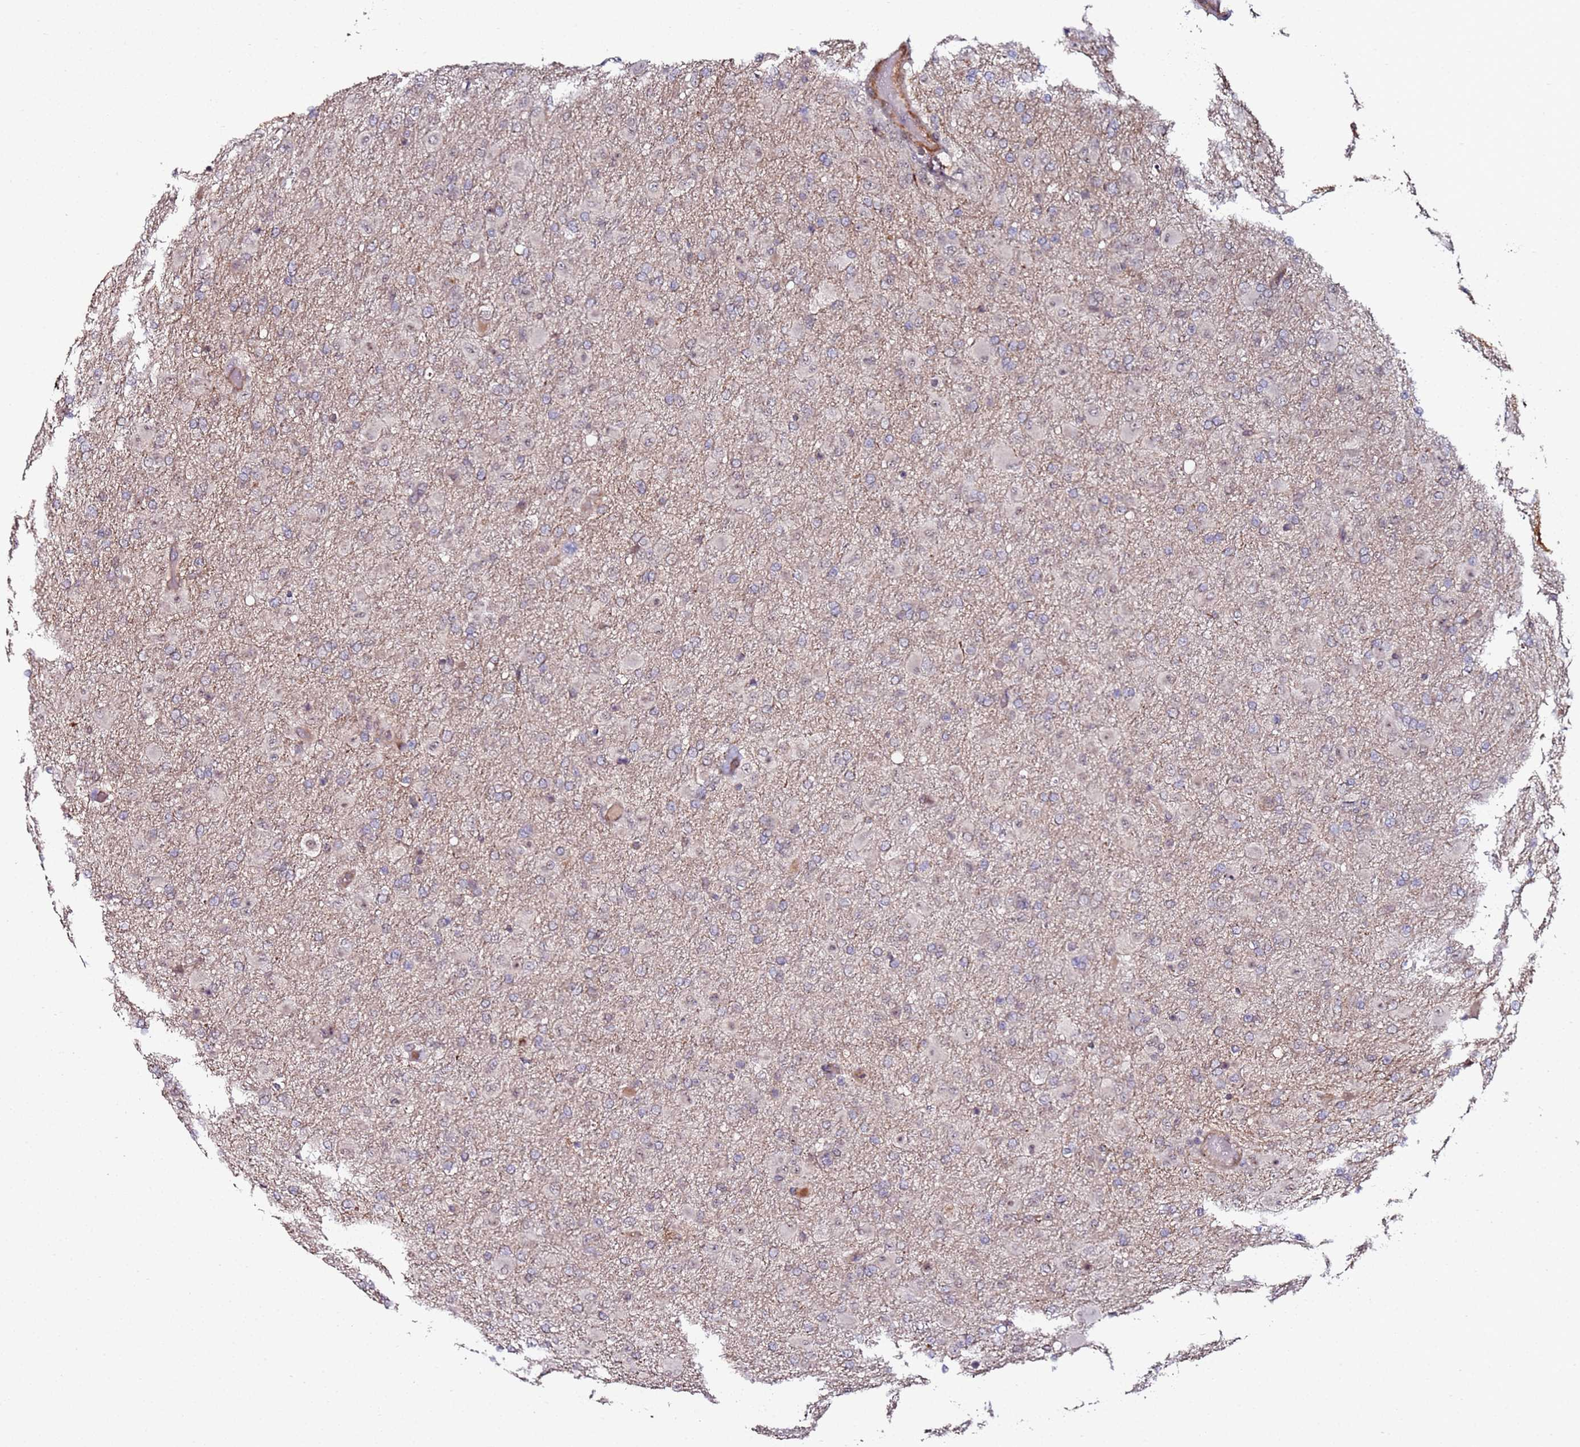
{"staining": {"intensity": "negative", "quantity": "none", "location": "none"}, "tissue": "glioma", "cell_type": "Tumor cells", "image_type": "cancer", "snomed": [{"axis": "morphology", "description": "Glioma, malignant, Low grade"}, {"axis": "topography", "description": "Brain"}], "caption": "The photomicrograph displays no staining of tumor cells in malignant low-grade glioma.", "gene": "DUSP28", "patient": {"sex": "male", "age": 65}}